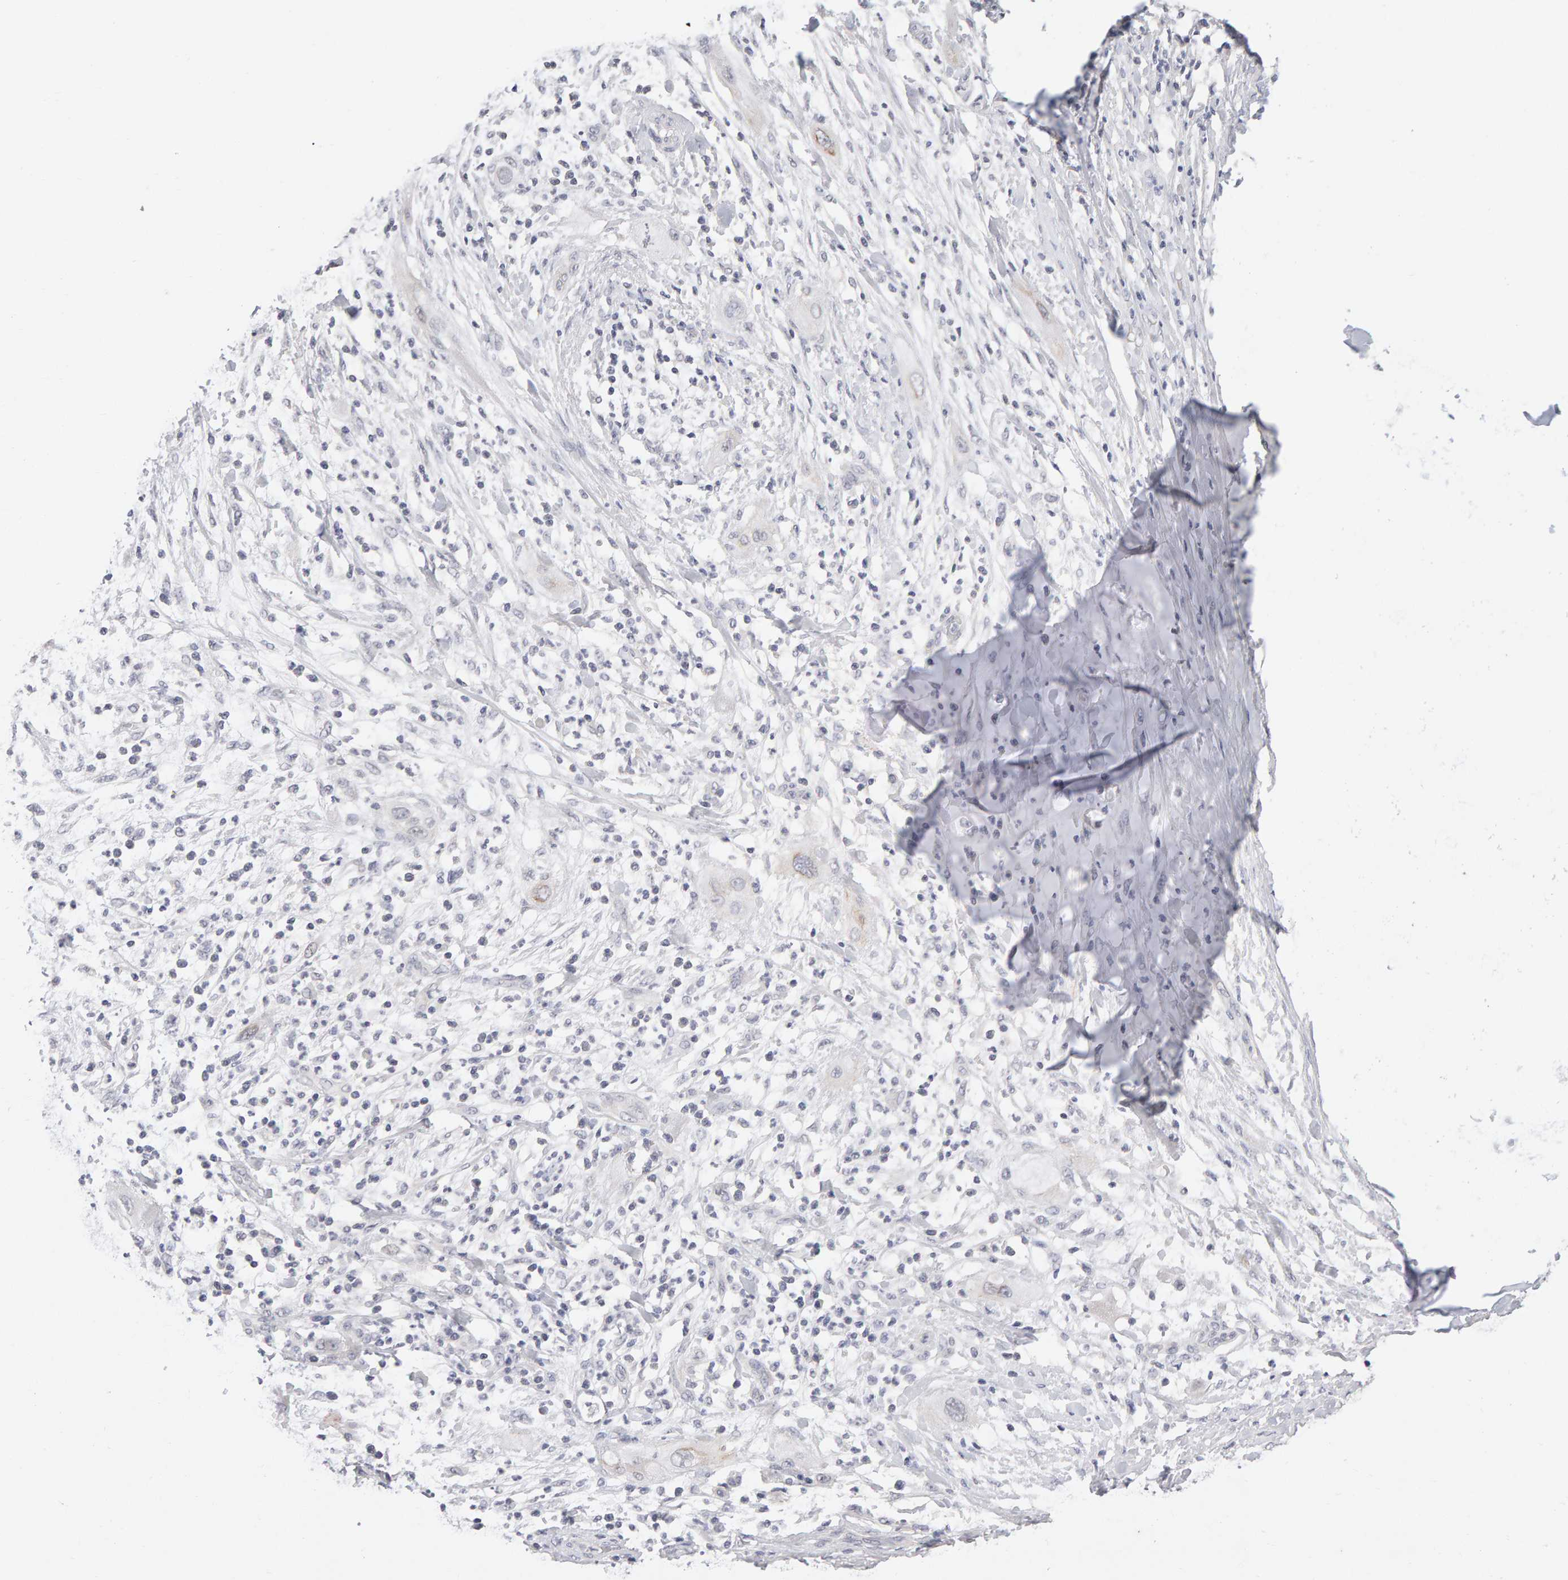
{"staining": {"intensity": "negative", "quantity": "none", "location": "none"}, "tissue": "lung cancer", "cell_type": "Tumor cells", "image_type": "cancer", "snomed": [{"axis": "morphology", "description": "Squamous cell carcinoma, NOS"}, {"axis": "topography", "description": "Lung"}], "caption": "Tumor cells are negative for brown protein staining in lung squamous cell carcinoma.", "gene": "HNF4A", "patient": {"sex": "female", "age": 47}}